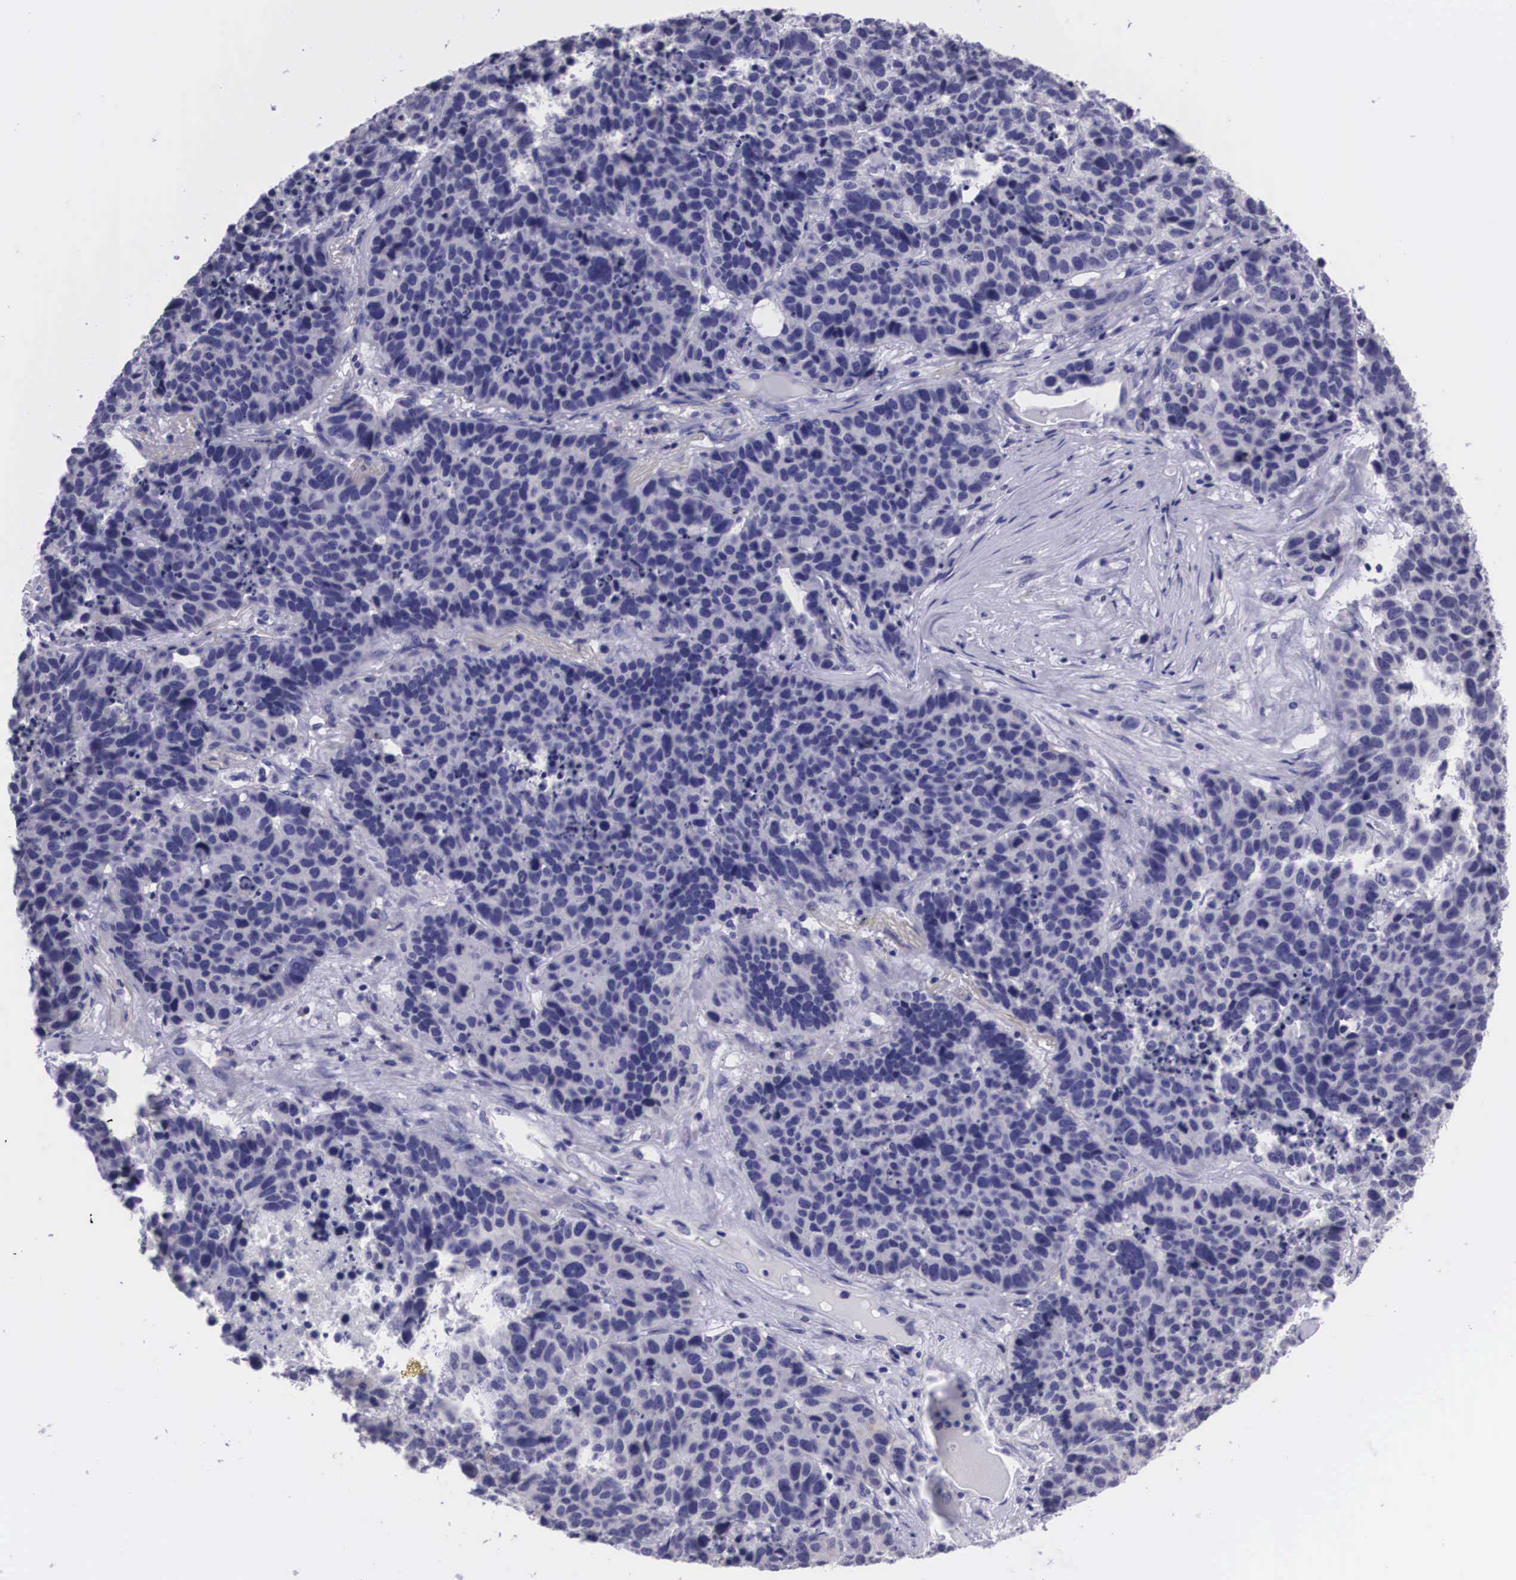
{"staining": {"intensity": "negative", "quantity": "none", "location": "none"}, "tissue": "lung cancer", "cell_type": "Tumor cells", "image_type": "cancer", "snomed": [{"axis": "morphology", "description": "Carcinoid, malignant, NOS"}, {"axis": "topography", "description": "Lung"}], "caption": "This is a histopathology image of immunohistochemistry staining of malignant carcinoid (lung), which shows no staining in tumor cells. (Stains: DAB immunohistochemistry with hematoxylin counter stain, Microscopy: brightfield microscopy at high magnification).", "gene": "ARG2", "patient": {"sex": "male", "age": 60}}